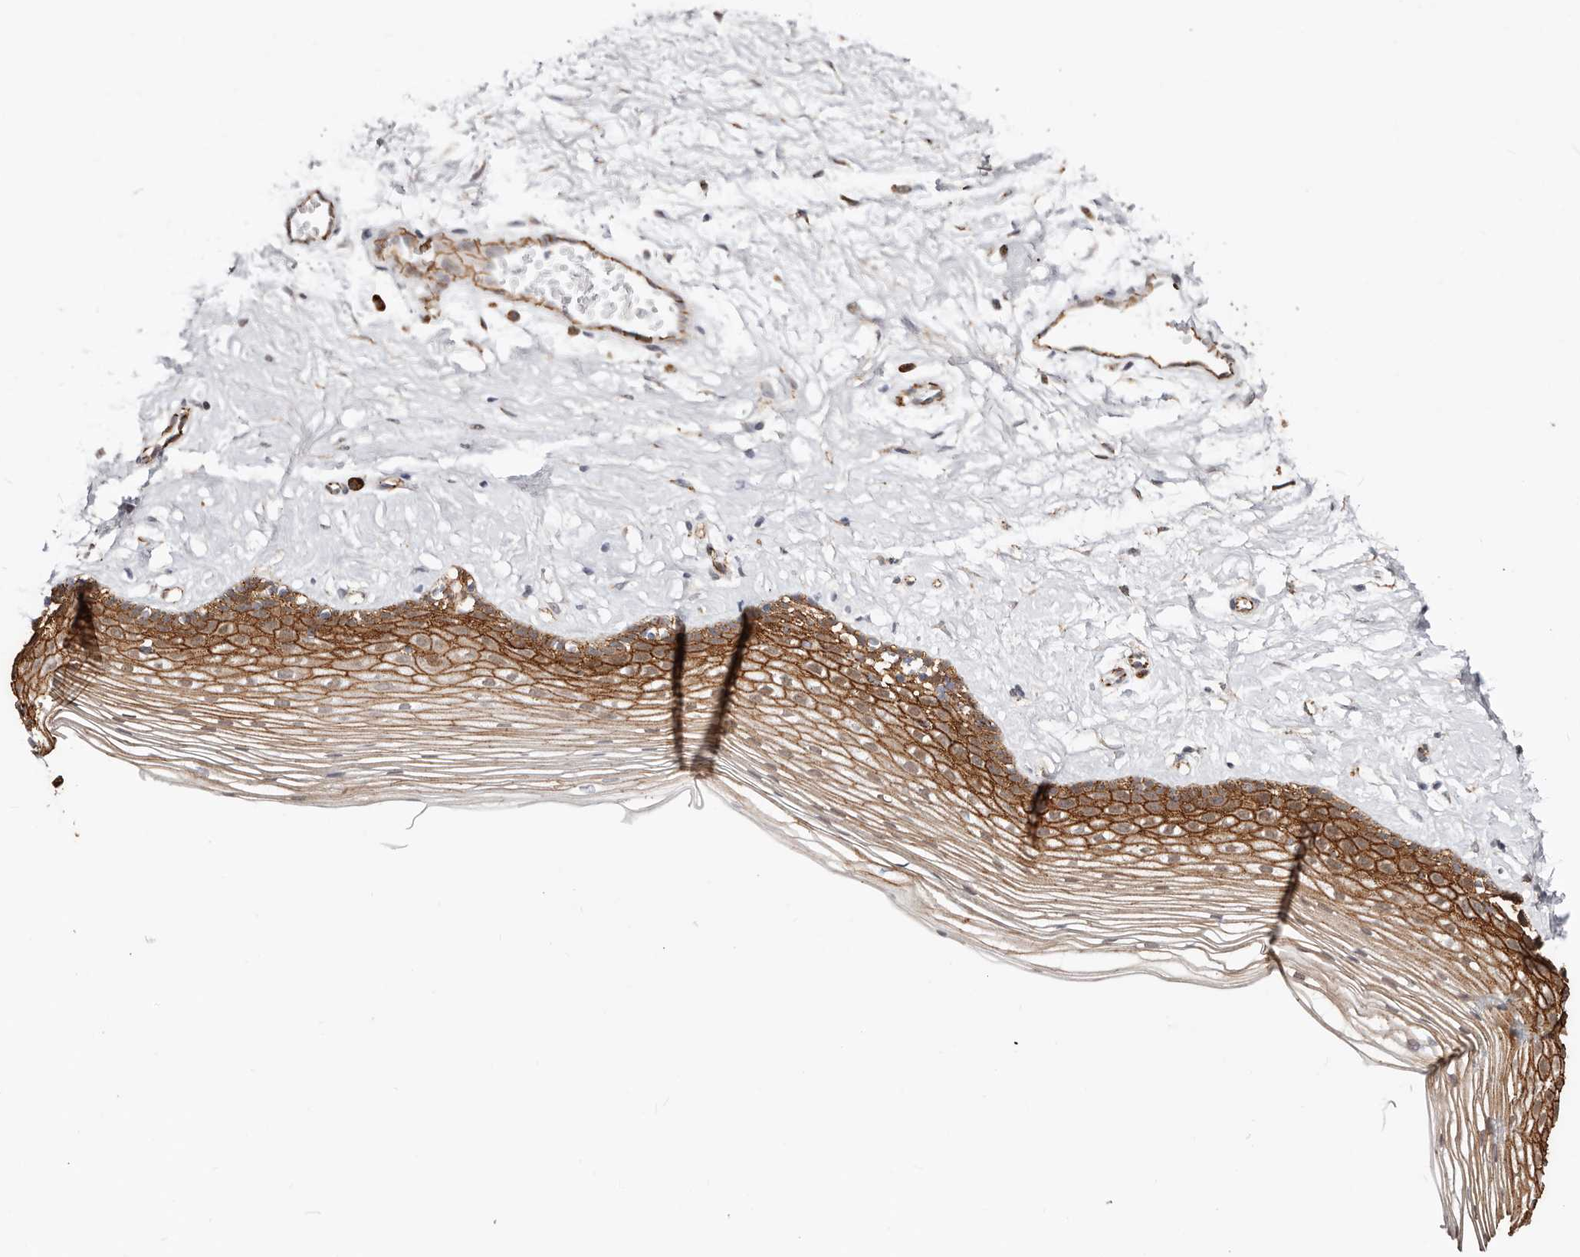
{"staining": {"intensity": "strong", "quantity": ">75%", "location": "cytoplasmic/membranous"}, "tissue": "vagina", "cell_type": "Squamous epithelial cells", "image_type": "normal", "snomed": [{"axis": "morphology", "description": "Normal tissue, NOS"}, {"axis": "topography", "description": "Vagina"}], "caption": "High-power microscopy captured an IHC micrograph of unremarkable vagina, revealing strong cytoplasmic/membranous expression in approximately >75% of squamous epithelial cells.", "gene": "CTNNB1", "patient": {"sex": "female", "age": 46}}